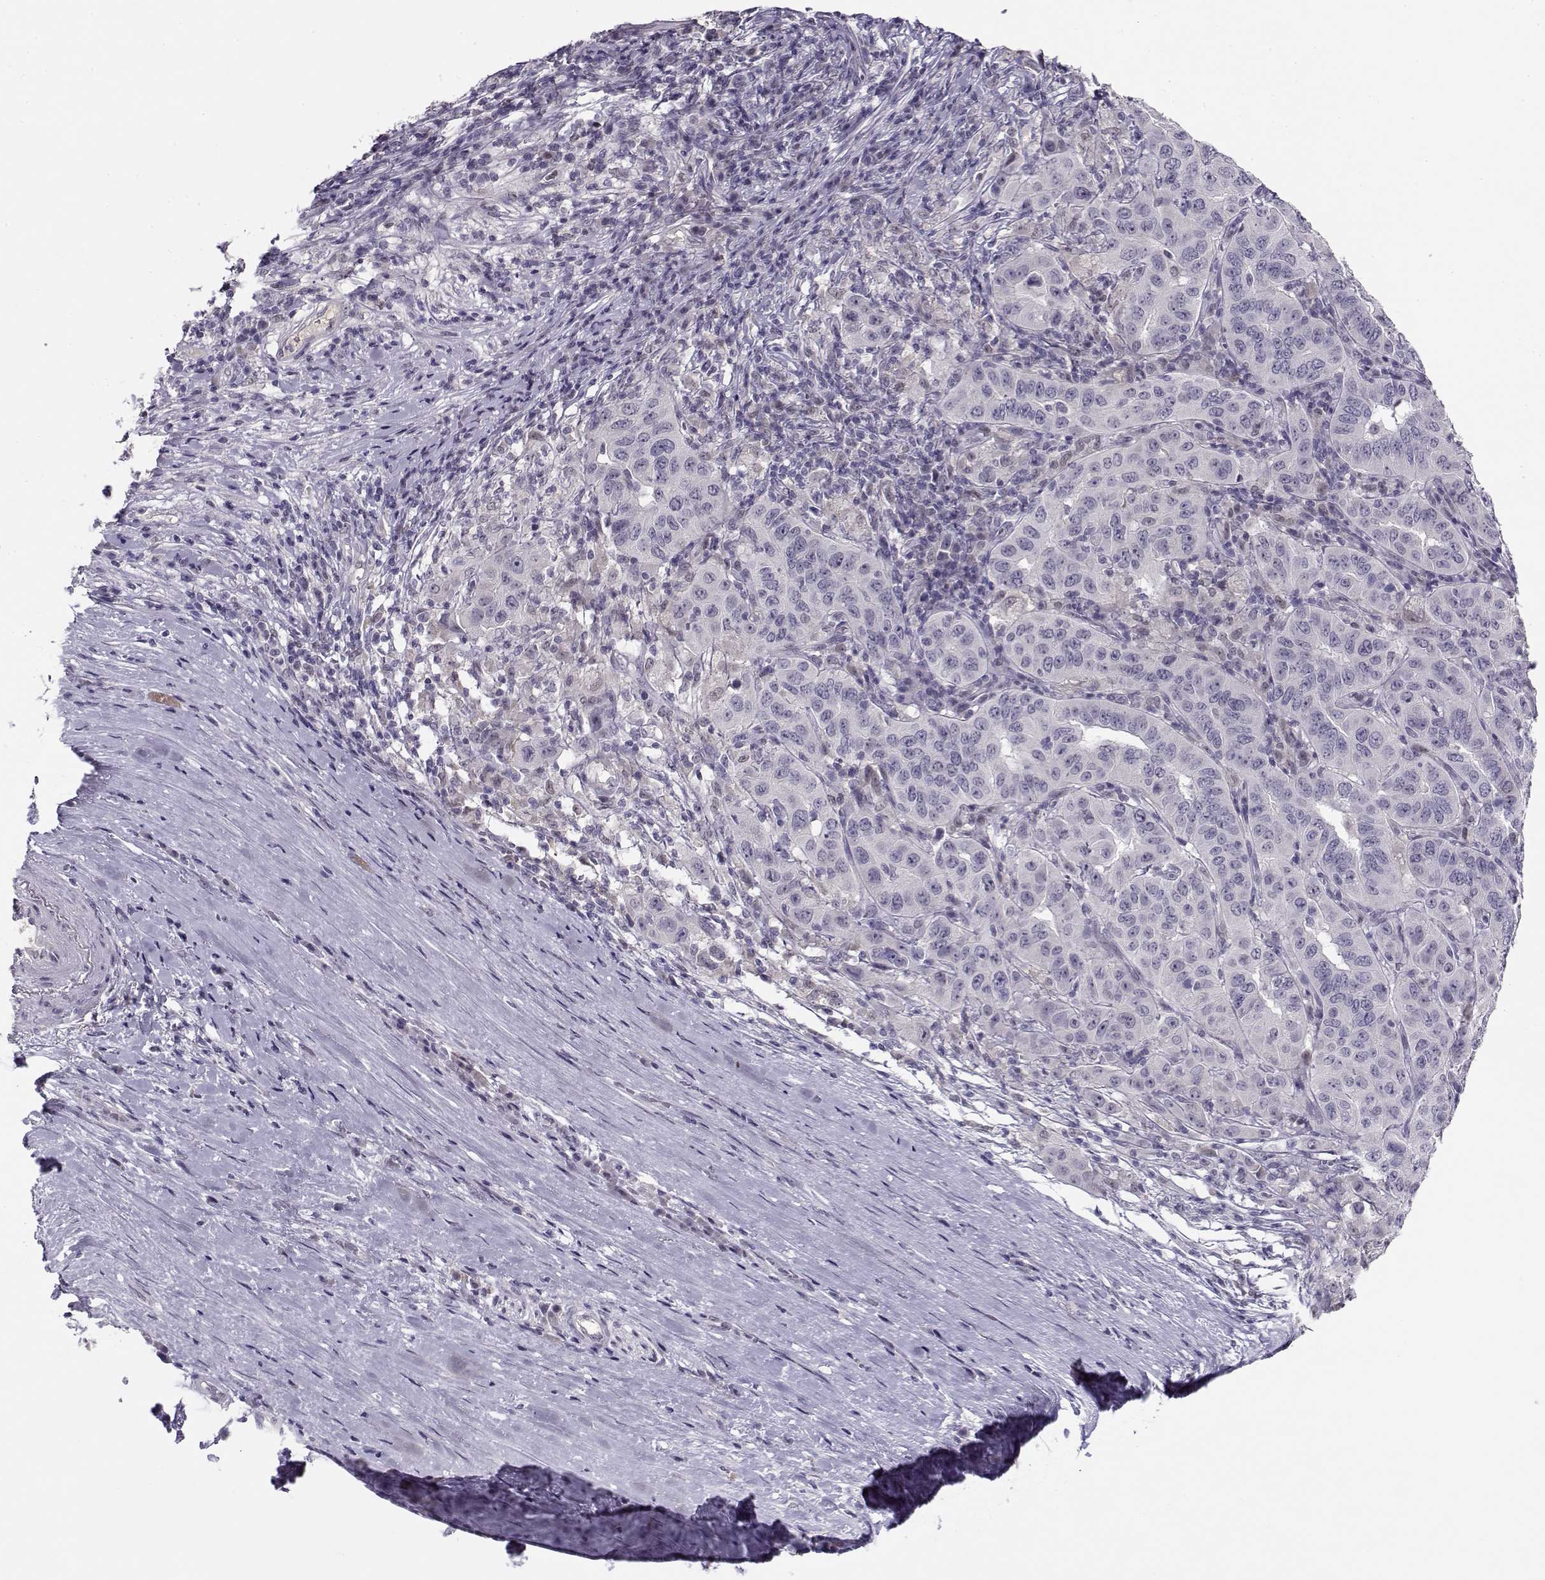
{"staining": {"intensity": "negative", "quantity": "none", "location": "none"}, "tissue": "pancreatic cancer", "cell_type": "Tumor cells", "image_type": "cancer", "snomed": [{"axis": "morphology", "description": "Adenocarcinoma, NOS"}, {"axis": "topography", "description": "Pancreas"}], "caption": "Immunohistochemical staining of pancreatic cancer displays no significant positivity in tumor cells.", "gene": "C16orf86", "patient": {"sex": "male", "age": 63}}